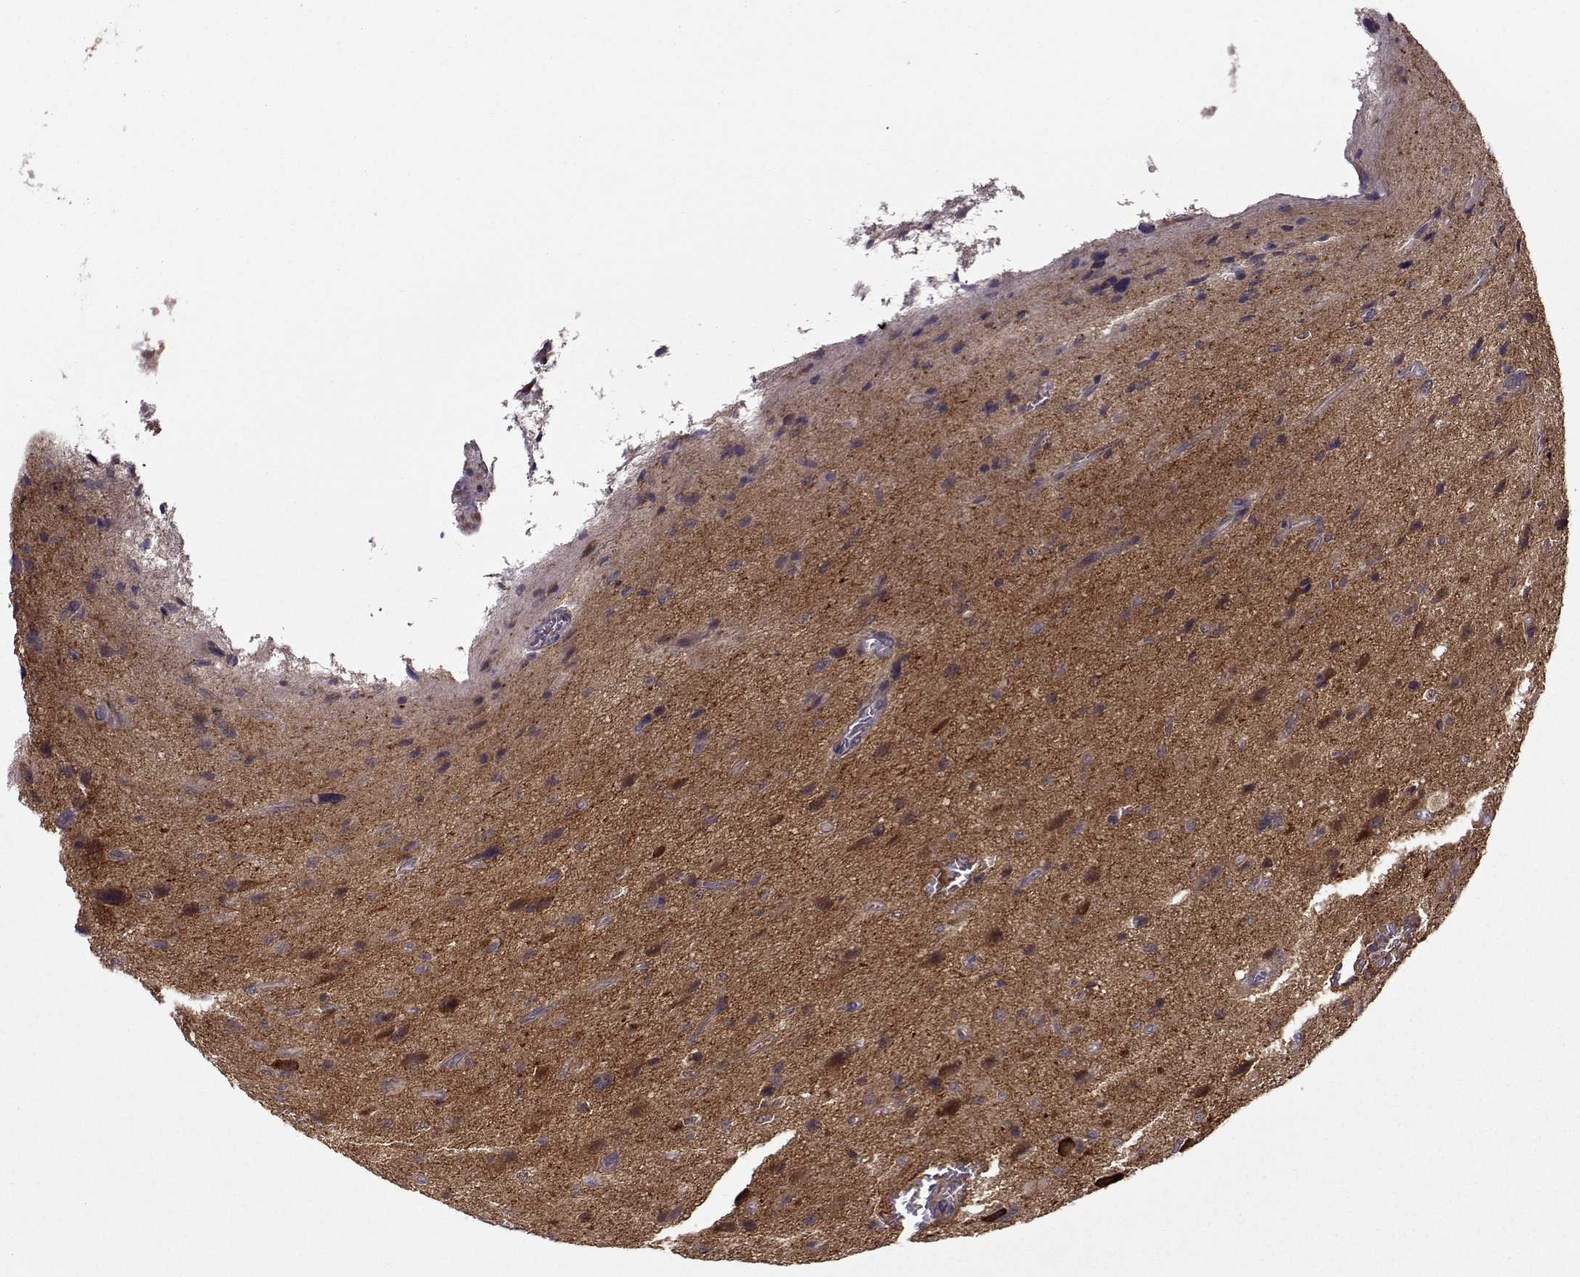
{"staining": {"intensity": "moderate", "quantity": "<25%", "location": "cytoplasmic/membranous"}, "tissue": "glioma", "cell_type": "Tumor cells", "image_type": "cancer", "snomed": [{"axis": "morphology", "description": "Glioma, malignant, NOS"}, {"axis": "morphology", "description": "Glioma, malignant, High grade"}, {"axis": "topography", "description": "Brain"}], "caption": "Immunohistochemical staining of malignant glioma reveals low levels of moderate cytoplasmic/membranous protein positivity in approximately <25% of tumor cells.", "gene": "NECAB3", "patient": {"sex": "female", "age": 71}}